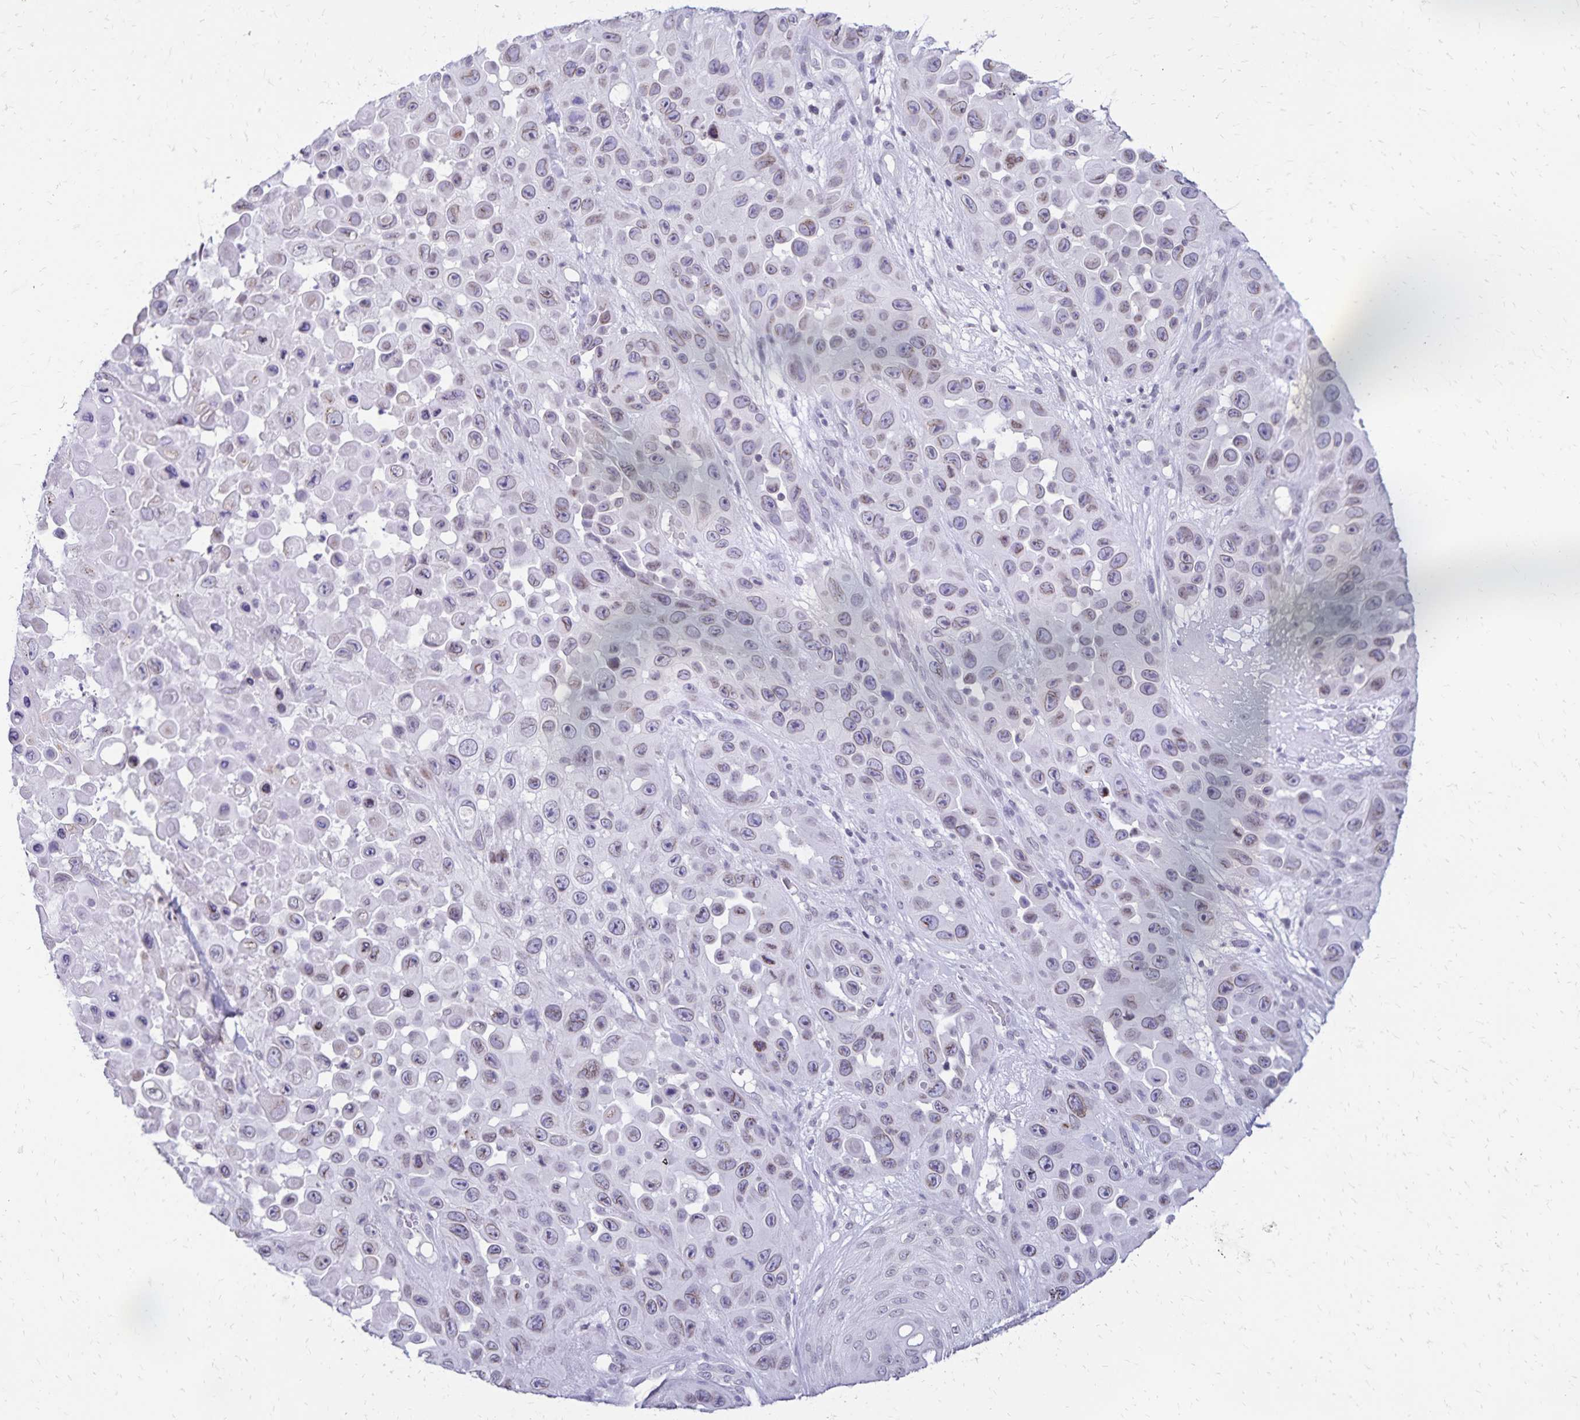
{"staining": {"intensity": "negative", "quantity": "none", "location": "none"}, "tissue": "skin cancer", "cell_type": "Tumor cells", "image_type": "cancer", "snomed": [{"axis": "morphology", "description": "Squamous cell carcinoma, NOS"}, {"axis": "topography", "description": "Skin"}], "caption": "This is an IHC micrograph of human skin squamous cell carcinoma. There is no positivity in tumor cells.", "gene": "FAM166C", "patient": {"sex": "male", "age": 81}}